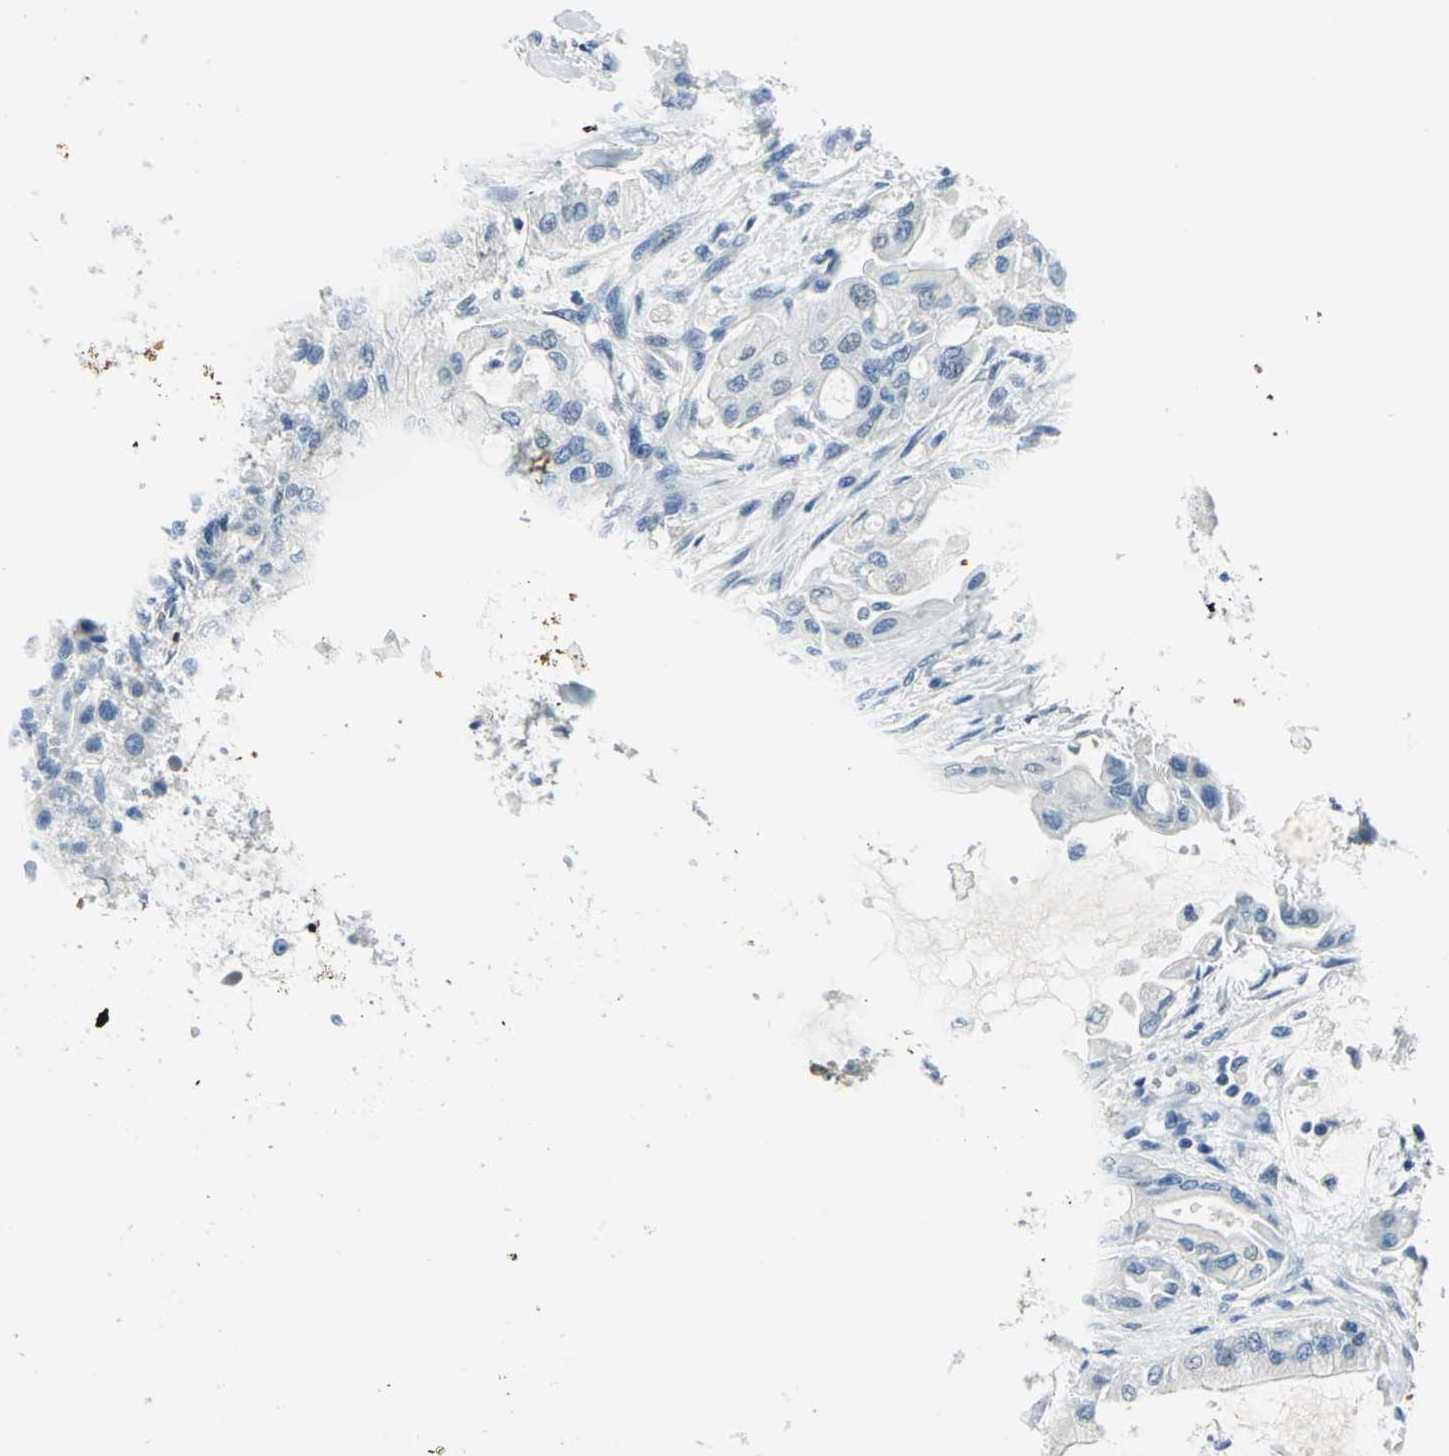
{"staining": {"intensity": "negative", "quantity": "none", "location": "none"}, "tissue": "pancreatic cancer", "cell_type": "Tumor cells", "image_type": "cancer", "snomed": [{"axis": "morphology", "description": "Adenocarcinoma, NOS"}, {"axis": "morphology", "description": "Adenocarcinoma, metastatic, NOS"}, {"axis": "topography", "description": "Lymph node"}, {"axis": "topography", "description": "Pancreas"}, {"axis": "topography", "description": "Duodenum"}], "caption": "The histopathology image shows no significant positivity in tumor cells of pancreatic adenocarcinoma.", "gene": "AKR1A1", "patient": {"sex": "female", "age": 64}}